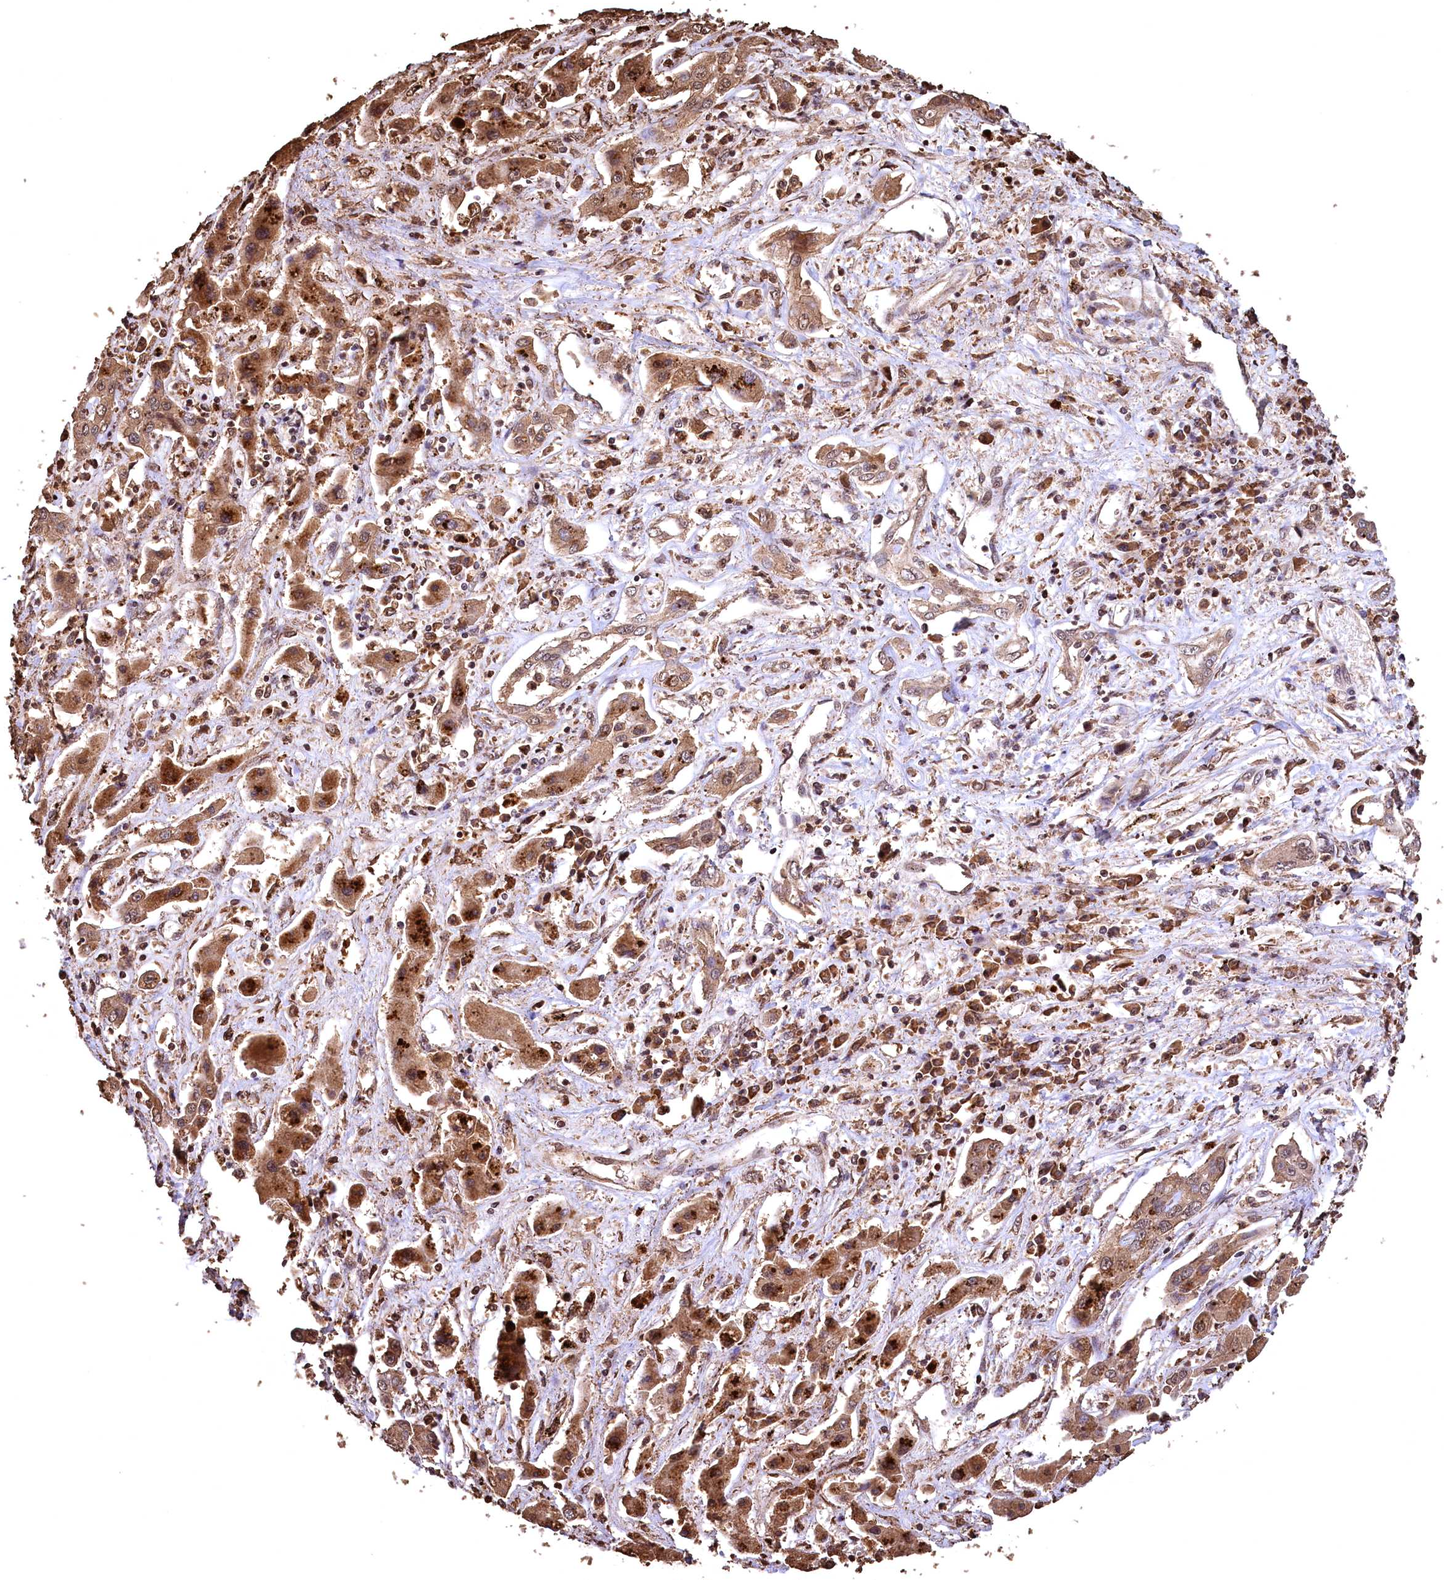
{"staining": {"intensity": "moderate", "quantity": ">75%", "location": "cytoplasmic/membranous,nuclear"}, "tissue": "liver cancer", "cell_type": "Tumor cells", "image_type": "cancer", "snomed": [{"axis": "morphology", "description": "Cholangiocarcinoma"}, {"axis": "topography", "description": "Liver"}], "caption": "DAB immunohistochemical staining of liver cancer displays moderate cytoplasmic/membranous and nuclear protein staining in about >75% of tumor cells.", "gene": "CEP57L1", "patient": {"sex": "male", "age": 67}}